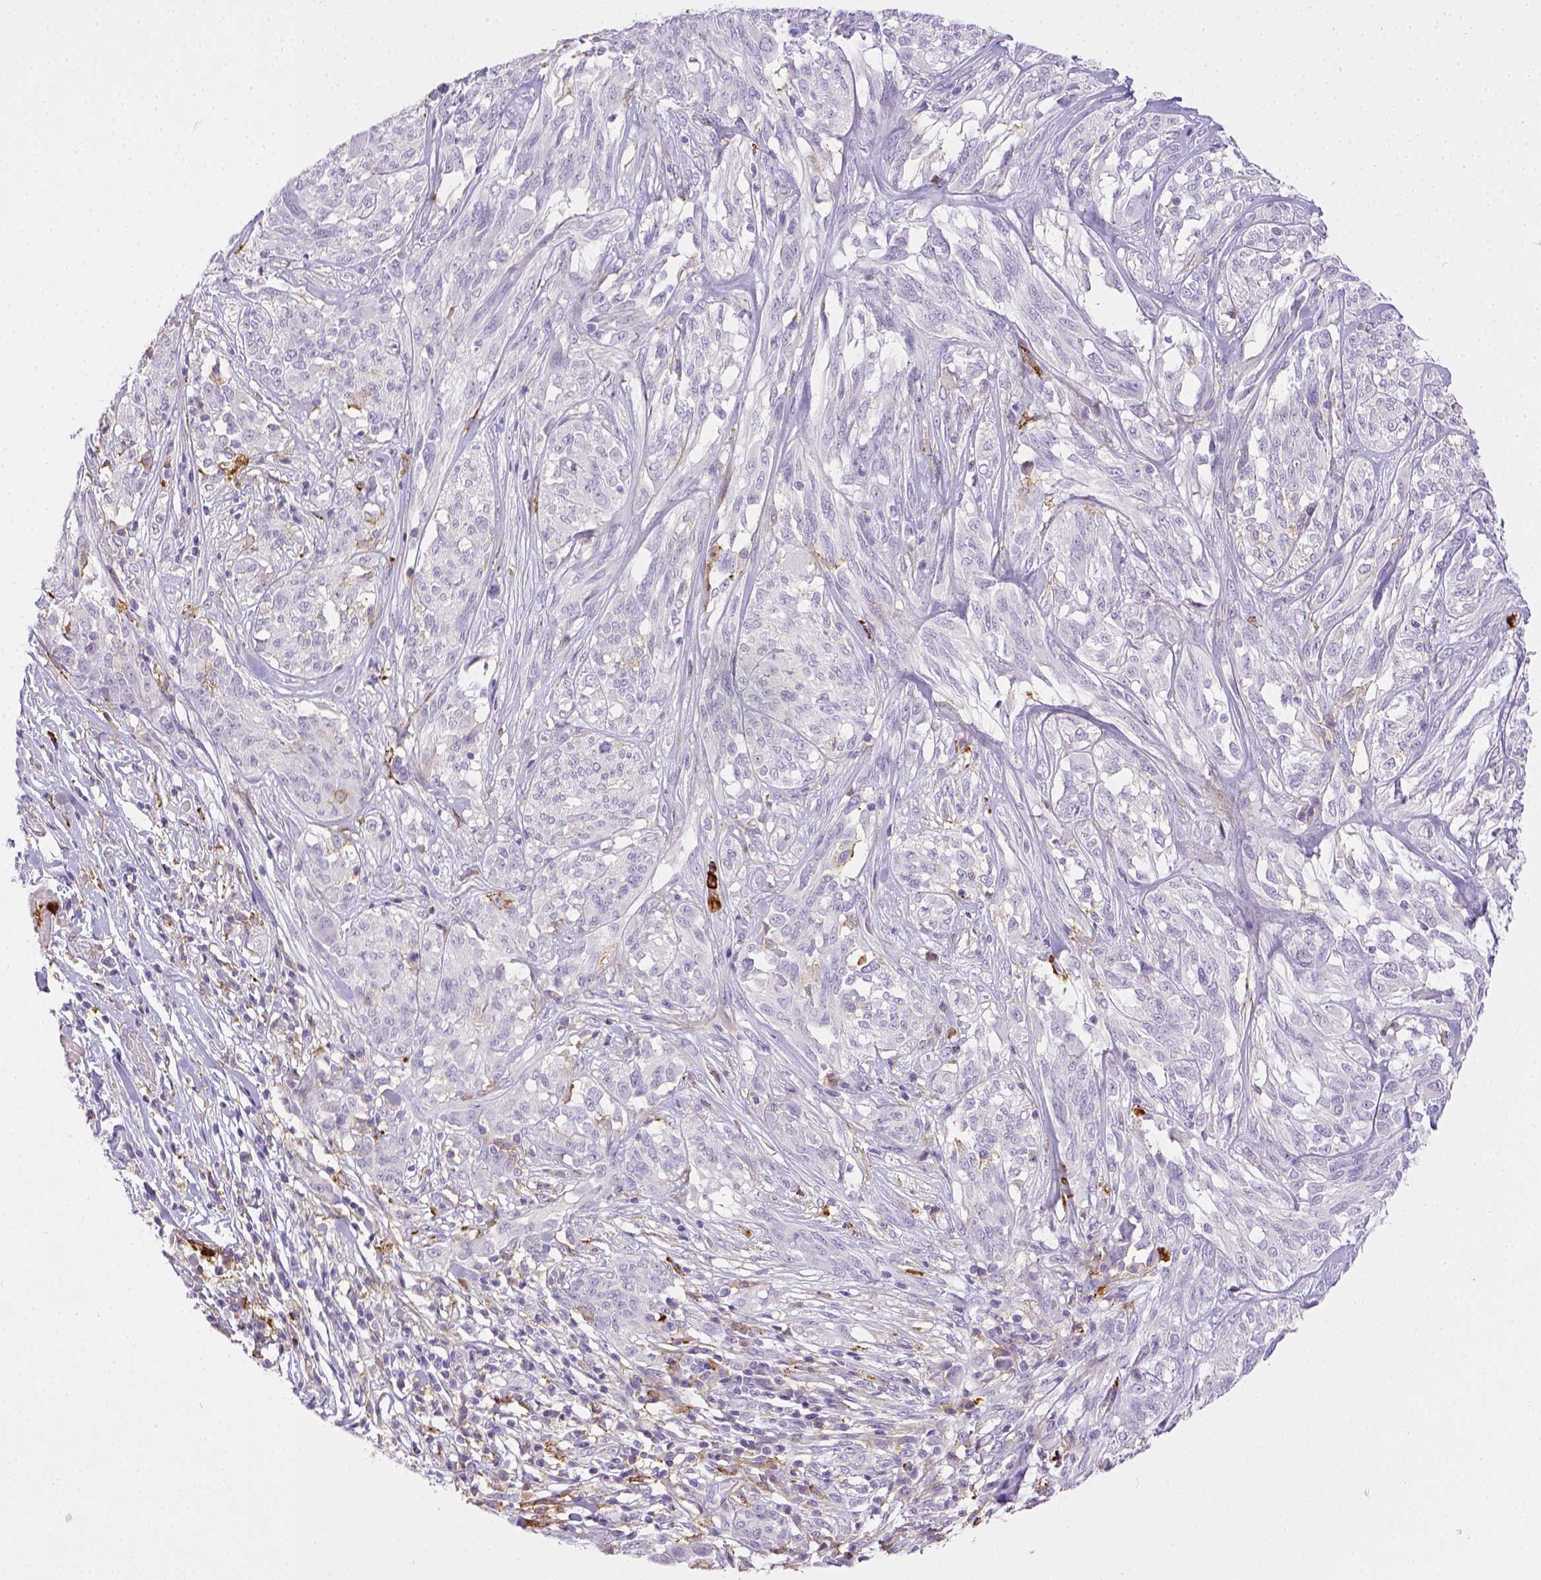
{"staining": {"intensity": "negative", "quantity": "none", "location": "none"}, "tissue": "melanoma", "cell_type": "Tumor cells", "image_type": "cancer", "snomed": [{"axis": "morphology", "description": "Malignant melanoma, NOS"}, {"axis": "topography", "description": "Skin"}], "caption": "Micrograph shows no significant protein positivity in tumor cells of malignant melanoma.", "gene": "ITGAM", "patient": {"sex": "female", "age": 91}}